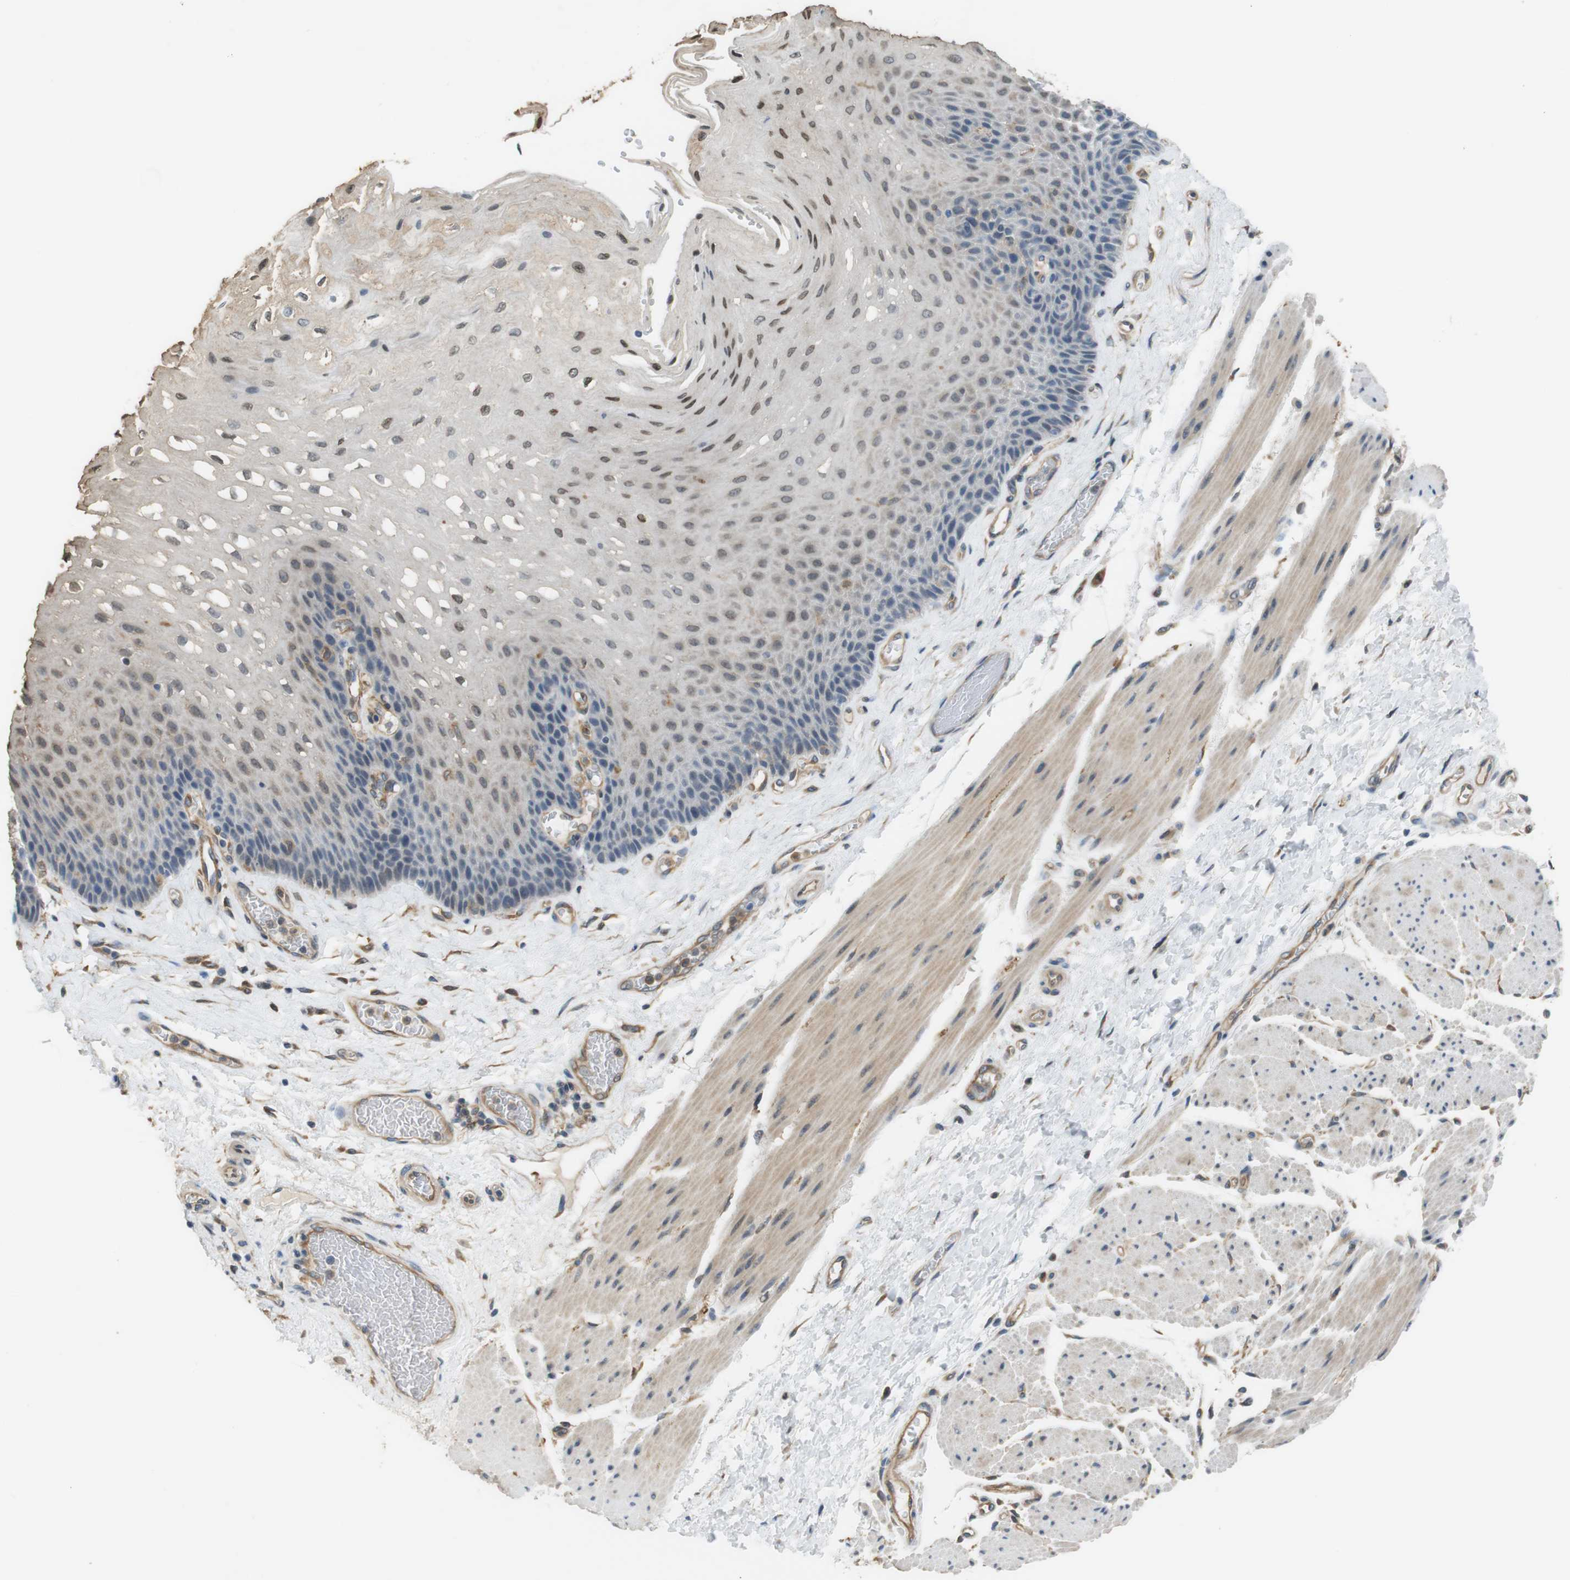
{"staining": {"intensity": "weak", "quantity": "25%-75%", "location": "cytoplasmic/membranous,nuclear"}, "tissue": "esophagus", "cell_type": "Squamous epithelial cells", "image_type": "normal", "snomed": [{"axis": "morphology", "description": "Normal tissue, NOS"}, {"axis": "topography", "description": "Esophagus"}], "caption": "Immunohistochemistry (IHC) (DAB) staining of benign human esophagus displays weak cytoplasmic/membranous,nuclear protein positivity in approximately 25%-75% of squamous epithelial cells.", "gene": "PCDH10", "patient": {"sex": "female", "age": 72}}